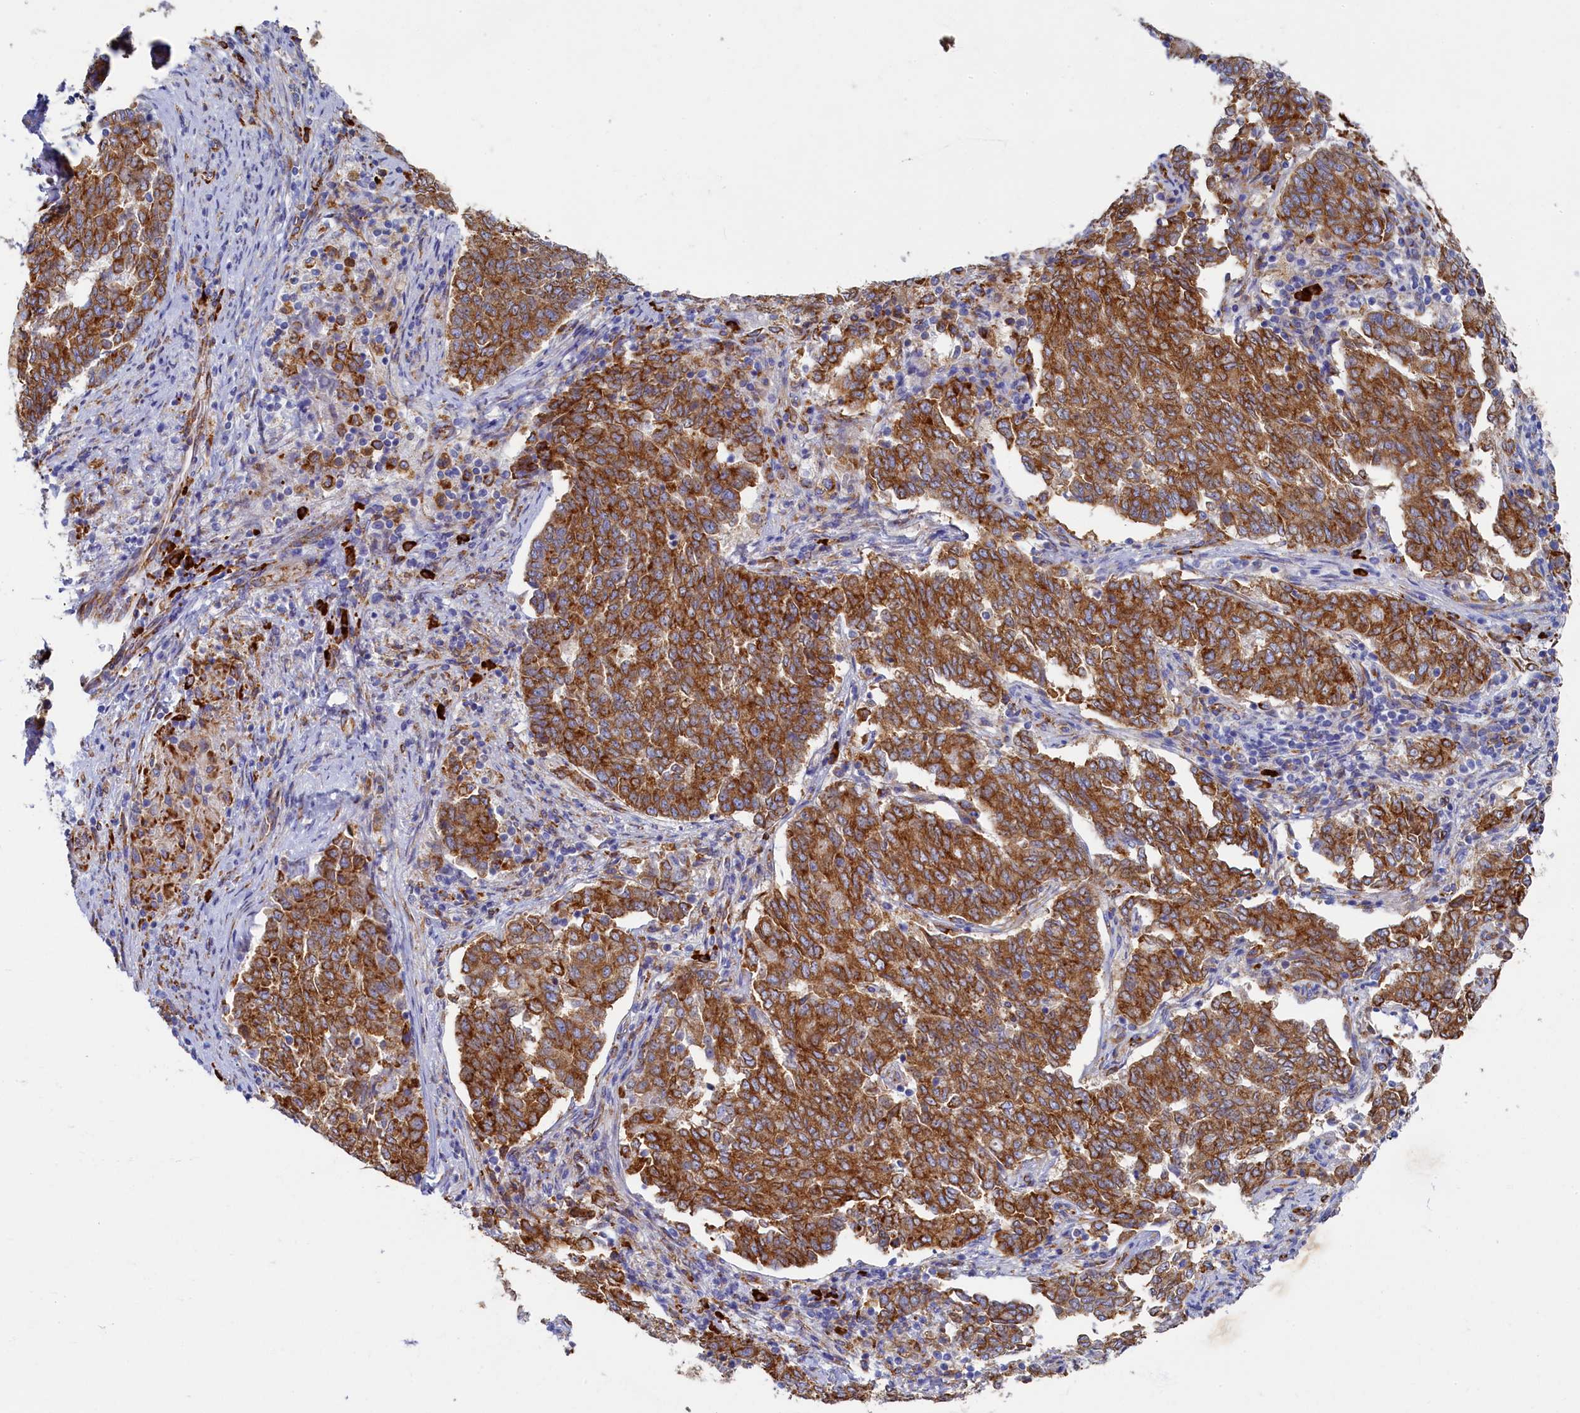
{"staining": {"intensity": "strong", "quantity": ">75%", "location": "cytoplasmic/membranous"}, "tissue": "endometrial cancer", "cell_type": "Tumor cells", "image_type": "cancer", "snomed": [{"axis": "morphology", "description": "Adenocarcinoma, NOS"}, {"axis": "topography", "description": "Endometrium"}], "caption": "DAB (3,3'-diaminobenzidine) immunohistochemical staining of endometrial adenocarcinoma shows strong cytoplasmic/membranous protein staining in about >75% of tumor cells.", "gene": "TMEM18", "patient": {"sex": "female", "age": 80}}